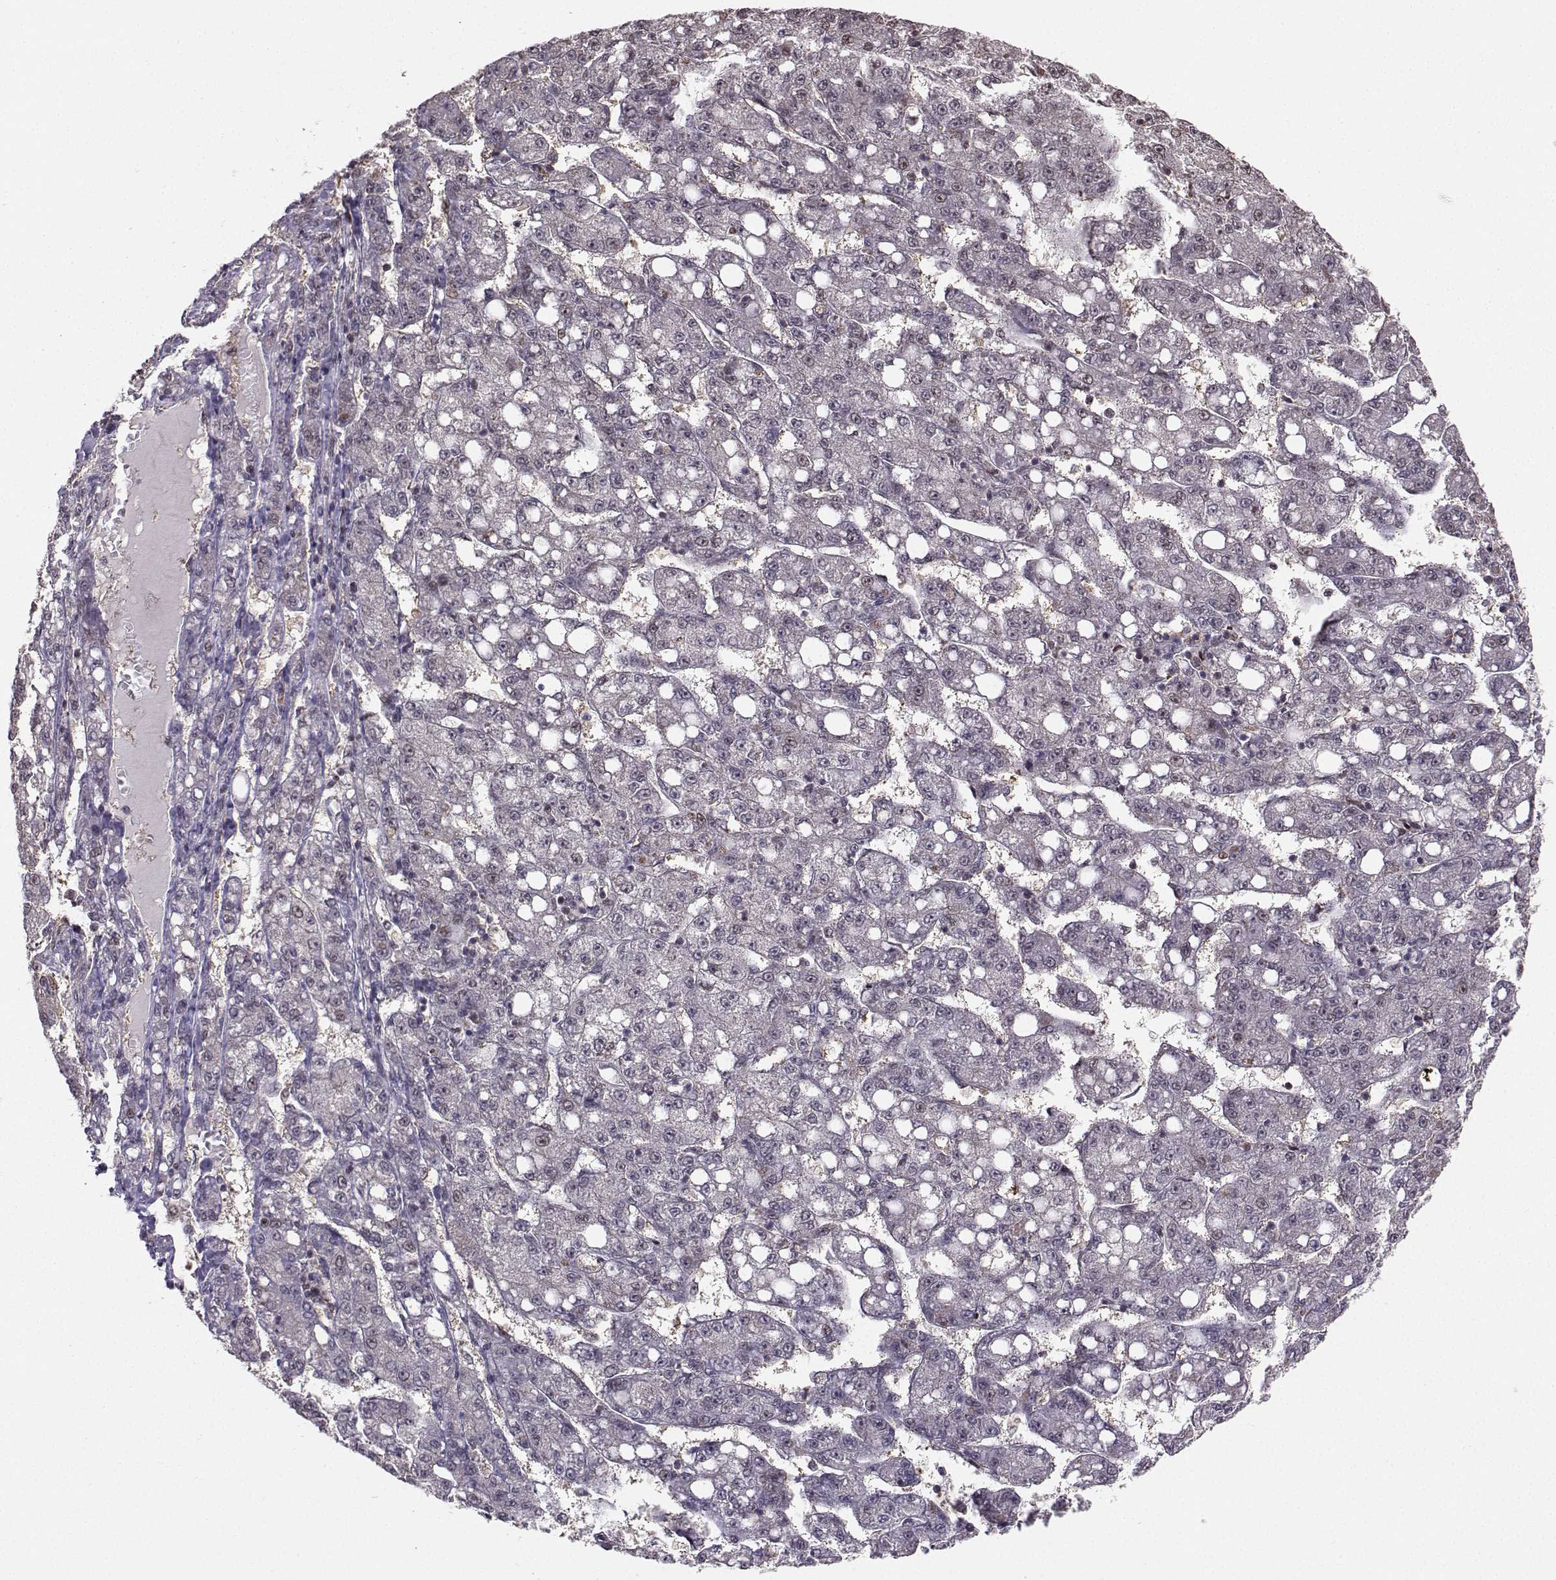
{"staining": {"intensity": "negative", "quantity": "none", "location": "none"}, "tissue": "liver cancer", "cell_type": "Tumor cells", "image_type": "cancer", "snomed": [{"axis": "morphology", "description": "Carcinoma, Hepatocellular, NOS"}, {"axis": "topography", "description": "Liver"}], "caption": "Immunohistochemistry (IHC) of human liver hepatocellular carcinoma reveals no expression in tumor cells.", "gene": "PKP2", "patient": {"sex": "female", "age": 65}}